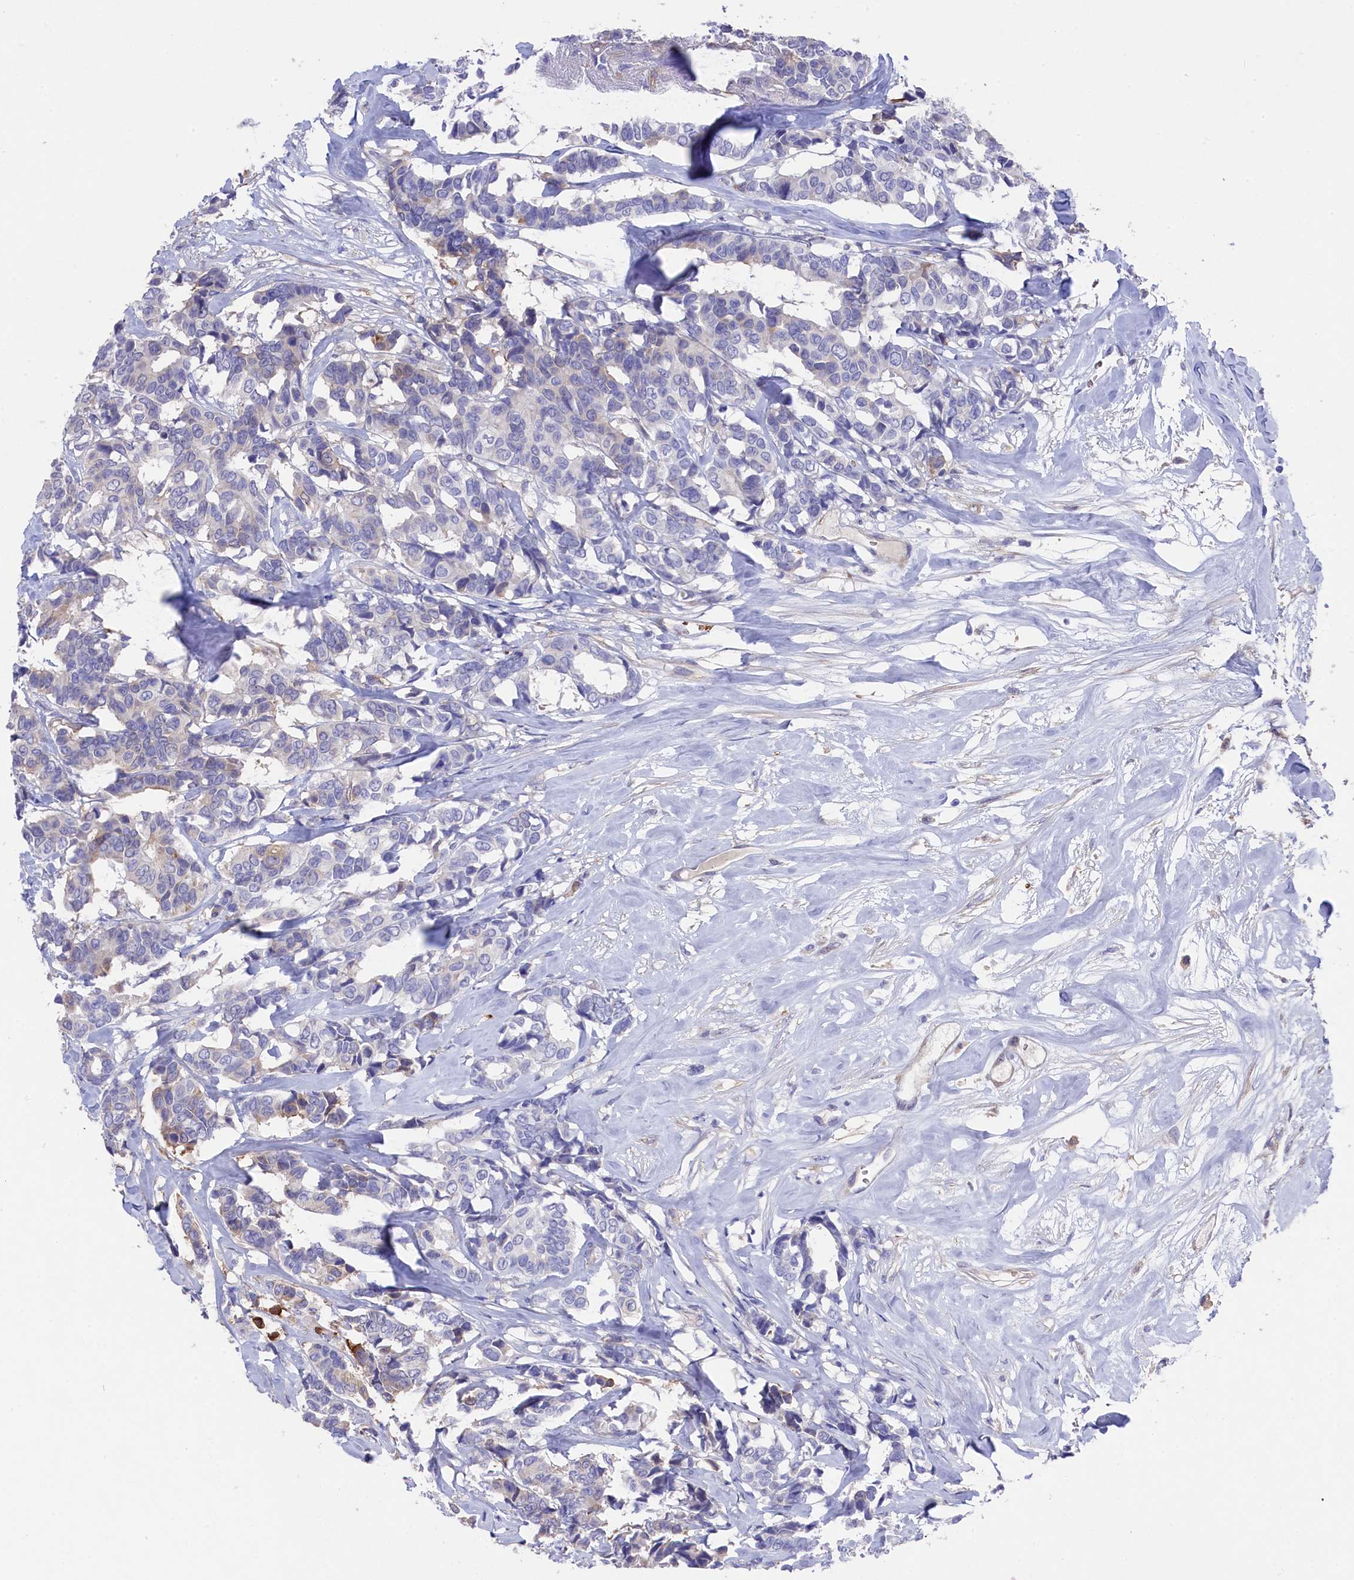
{"staining": {"intensity": "moderate", "quantity": "<25%", "location": "cytoplasmic/membranous"}, "tissue": "breast cancer", "cell_type": "Tumor cells", "image_type": "cancer", "snomed": [{"axis": "morphology", "description": "Duct carcinoma"}, {"axis": "topography", "description": "Breast"}], "caption": "An image of breast cancer stained for a protein demonstrates moderate cytoplasmic/membranous brown staining in tumor cells.", "gene": "LHFPL4", "patient": {"sex": "female", "age": 87}}